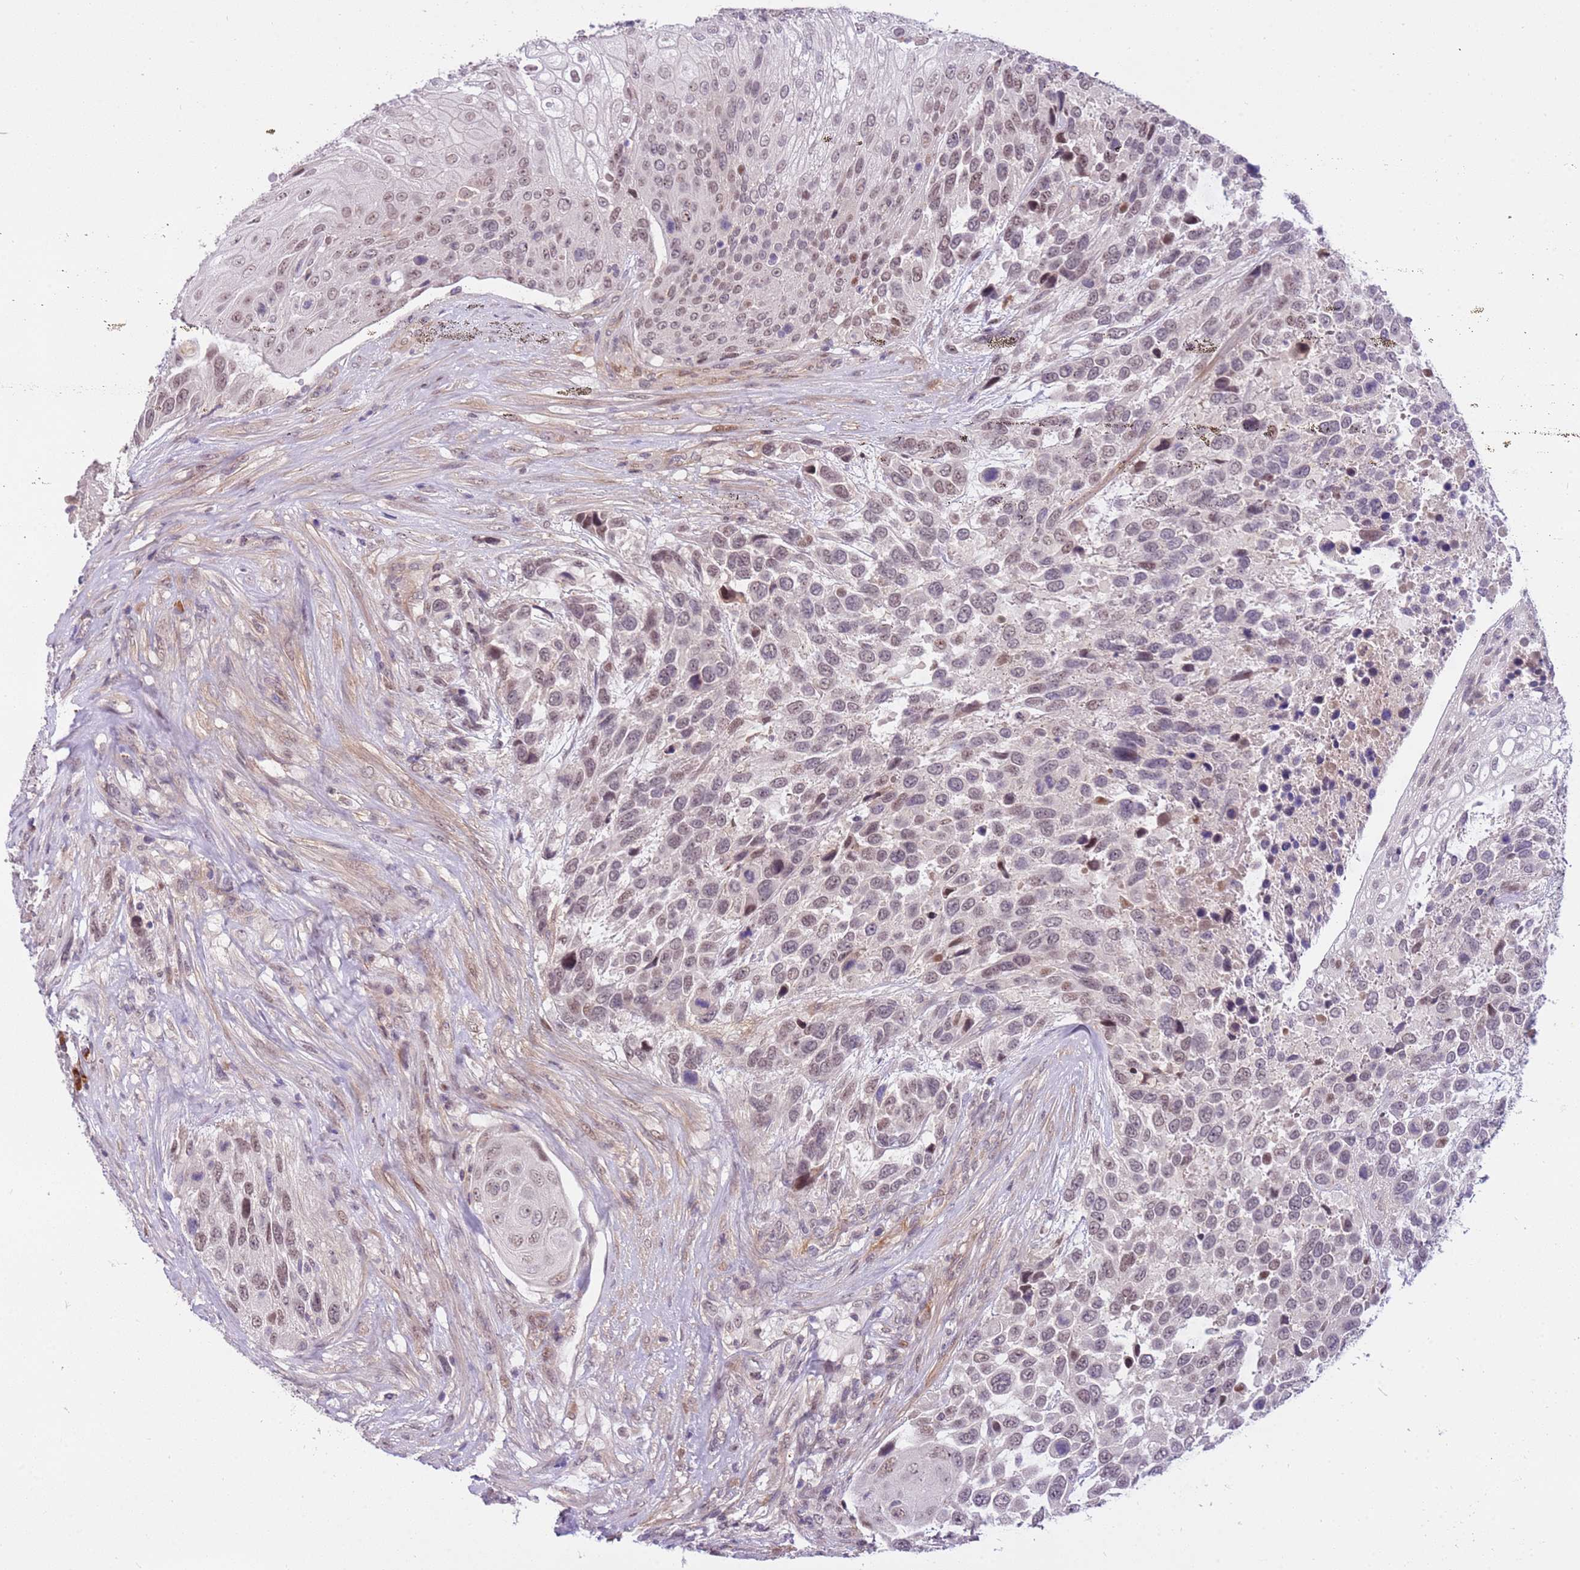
{"staining": {"intensity": "weak", "quantity": "25%-75%", "location": "nuclear"}, "tissue": "urothelial cancer", "cell_type": "Tumor cells", "image_type": "cancer", "snomed": [{"axis": "morphology", "description": "Urothelial carcinoma, High grade"}, {"axis": "topography", "description": "Urinary bladder"}], "caption": "This photomicrograph shows immunohistochemistry staining of human urothelial carcinoma (high-grade), with low weak nuclear expression in about 25%-75% of tumor cells.", "gene": "MAGEF1", "patient": {"sex": "female", "age": 70}}